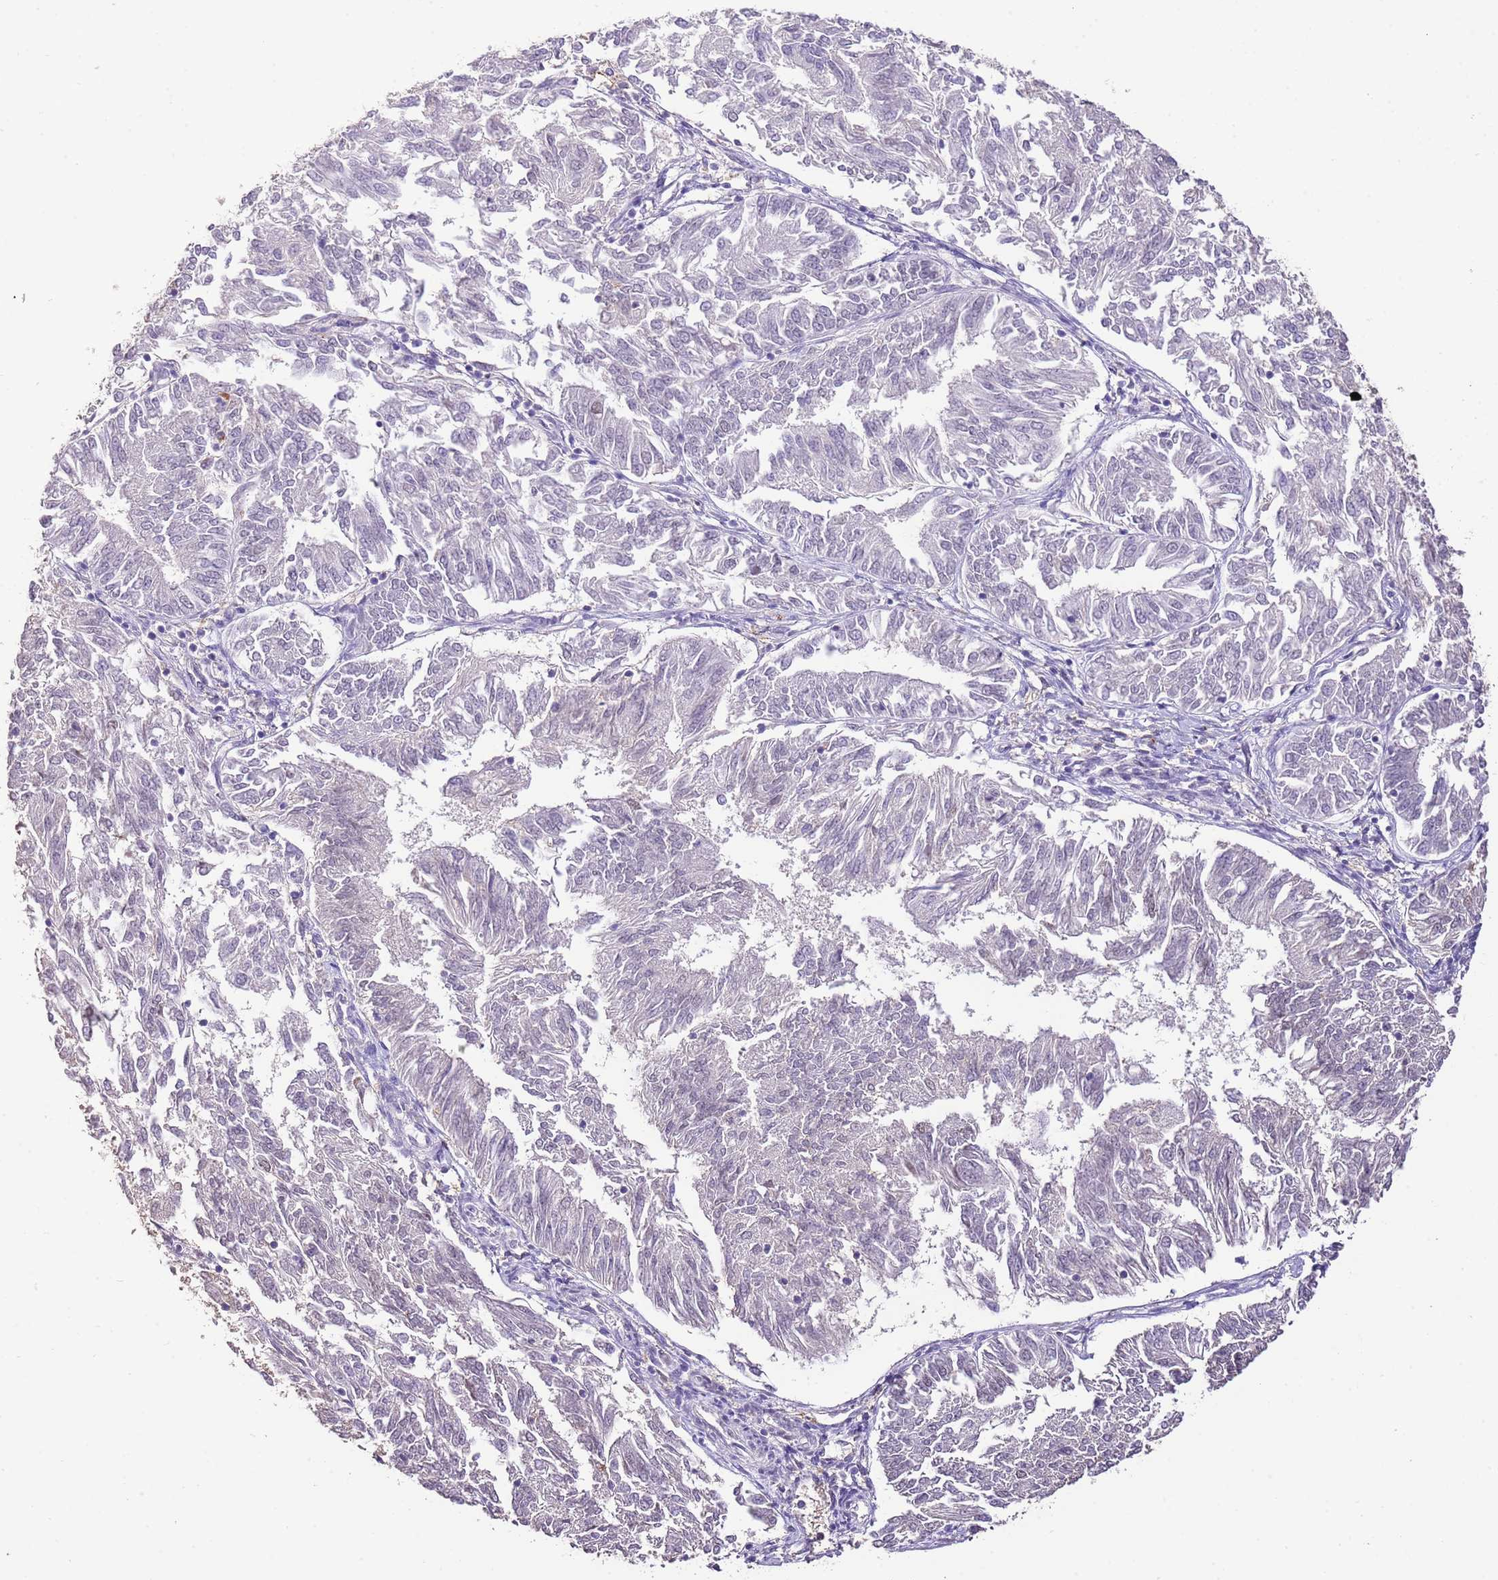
{"staining": {"intensity": "negative", "quantity": "none", "location": "none"}, "tissue": "endometrial cancer", "cell_type": "Tumor cells", "image_type": "cancer", "snomed": [{"axis": "morphology", "description": "Adenocarcinoma, NOS"}, {"axis": "topography", "description": "Endometrium"}], "caption": "High magnification brightfield microscopy of endometrial cancer stained with DAB (brown) and counterstained with hematoxylin (blue): tumor cells show no significant positivity. (DAB immunohistochemistry with hematoxylin counter stain).", "gene": "IZUMO4", "patient": {"sex": "female", "age": 58}}